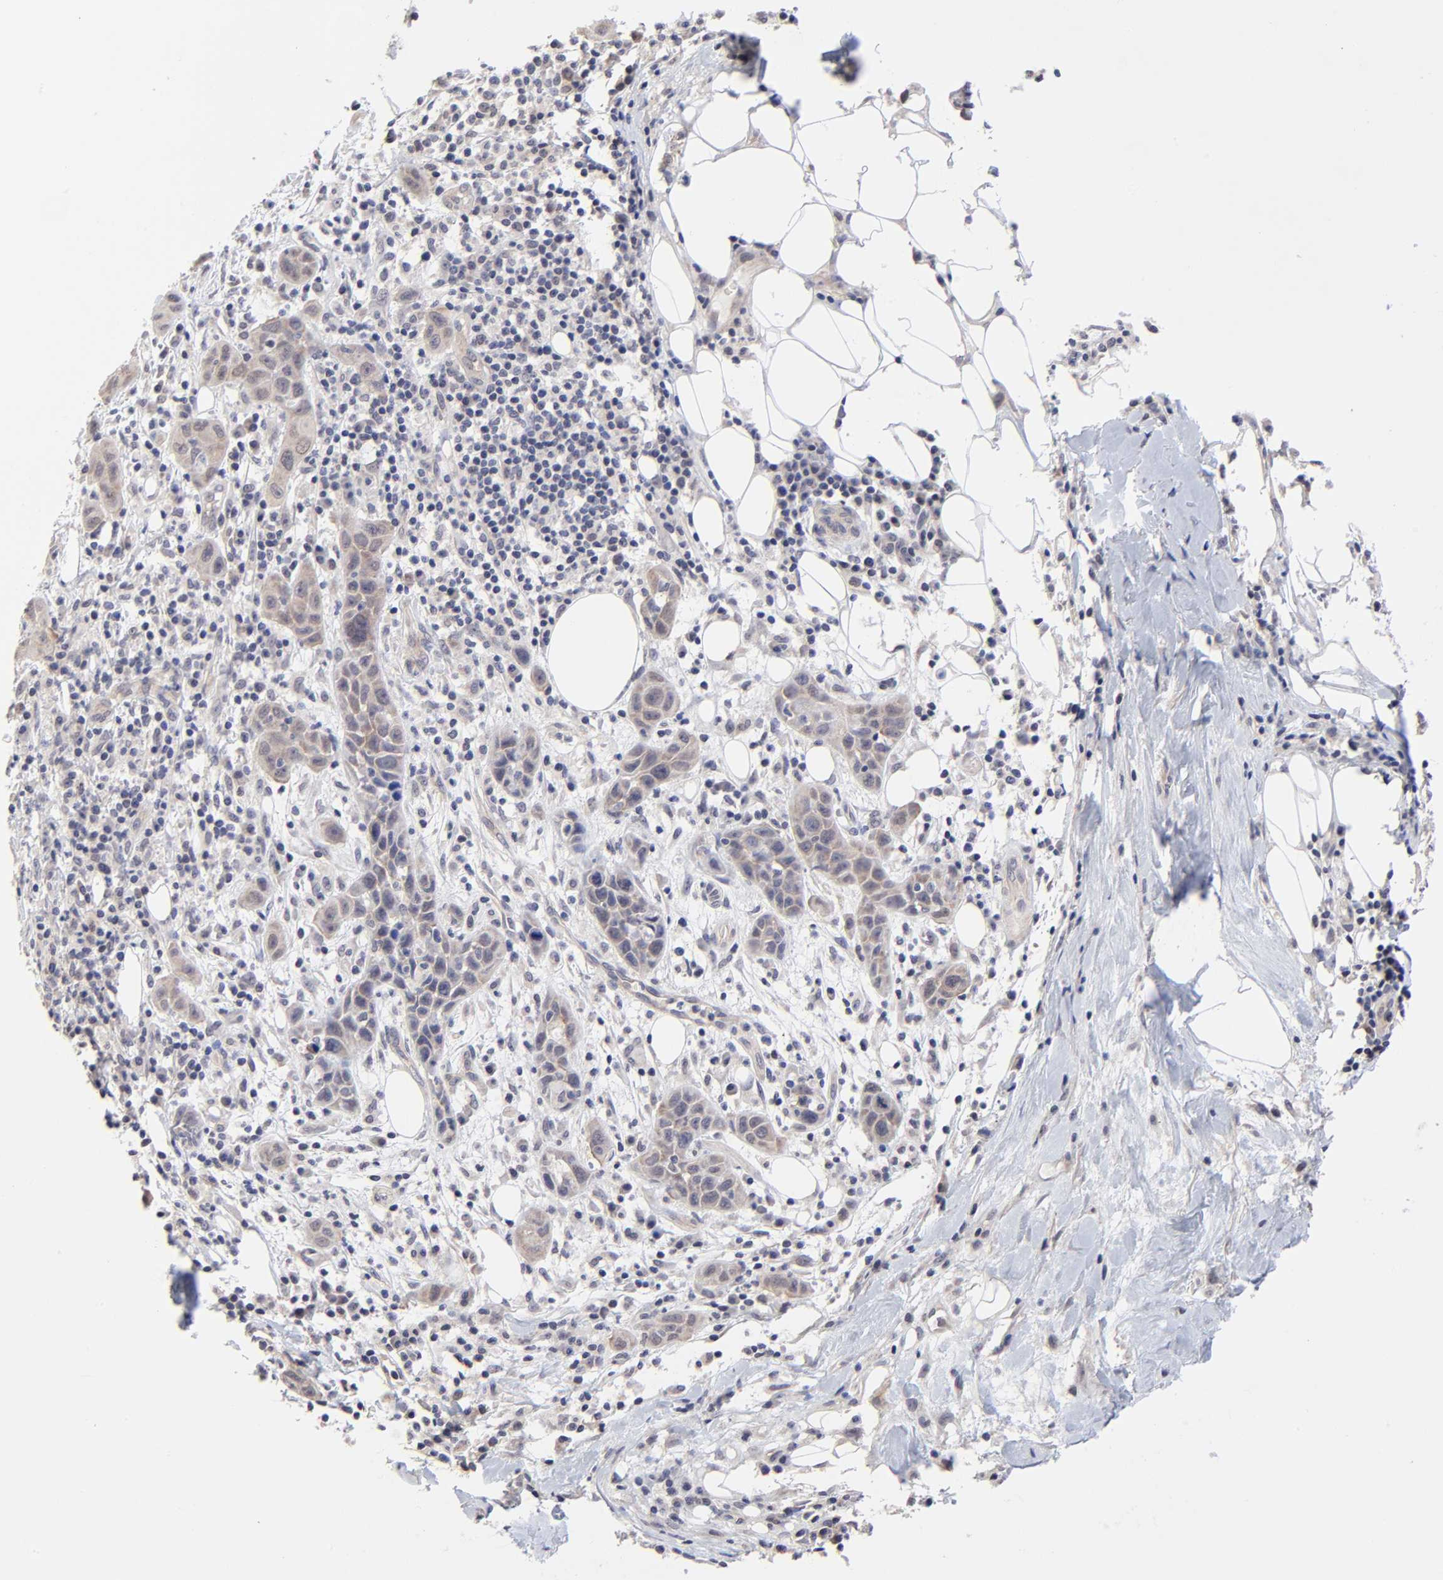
{"staining": {"intensity": "weak", "quantity": ">75%", "location": "cytoplasmic/membranous"}, "tissue": "skin cancer", "cell_type": "Tumor cells", "image_type": "cancer", "snomed": [{"axis": "morphology", "description": "Squamous cell carcinoma, NOS"}, {"axis": "topography", "description": "Skin"}], "caption": "This histopathology image shows squamous cell carcinoma (skin) stained with immunohistochemistry (IHC) to label a protein in brown. The cytoplasmic/membranous of tumor cells show weak positivity for the protein. Nuclei are counter-stained blue.", "gene": "FBXO8", "patient": {"sex": "male", "age": 84}}